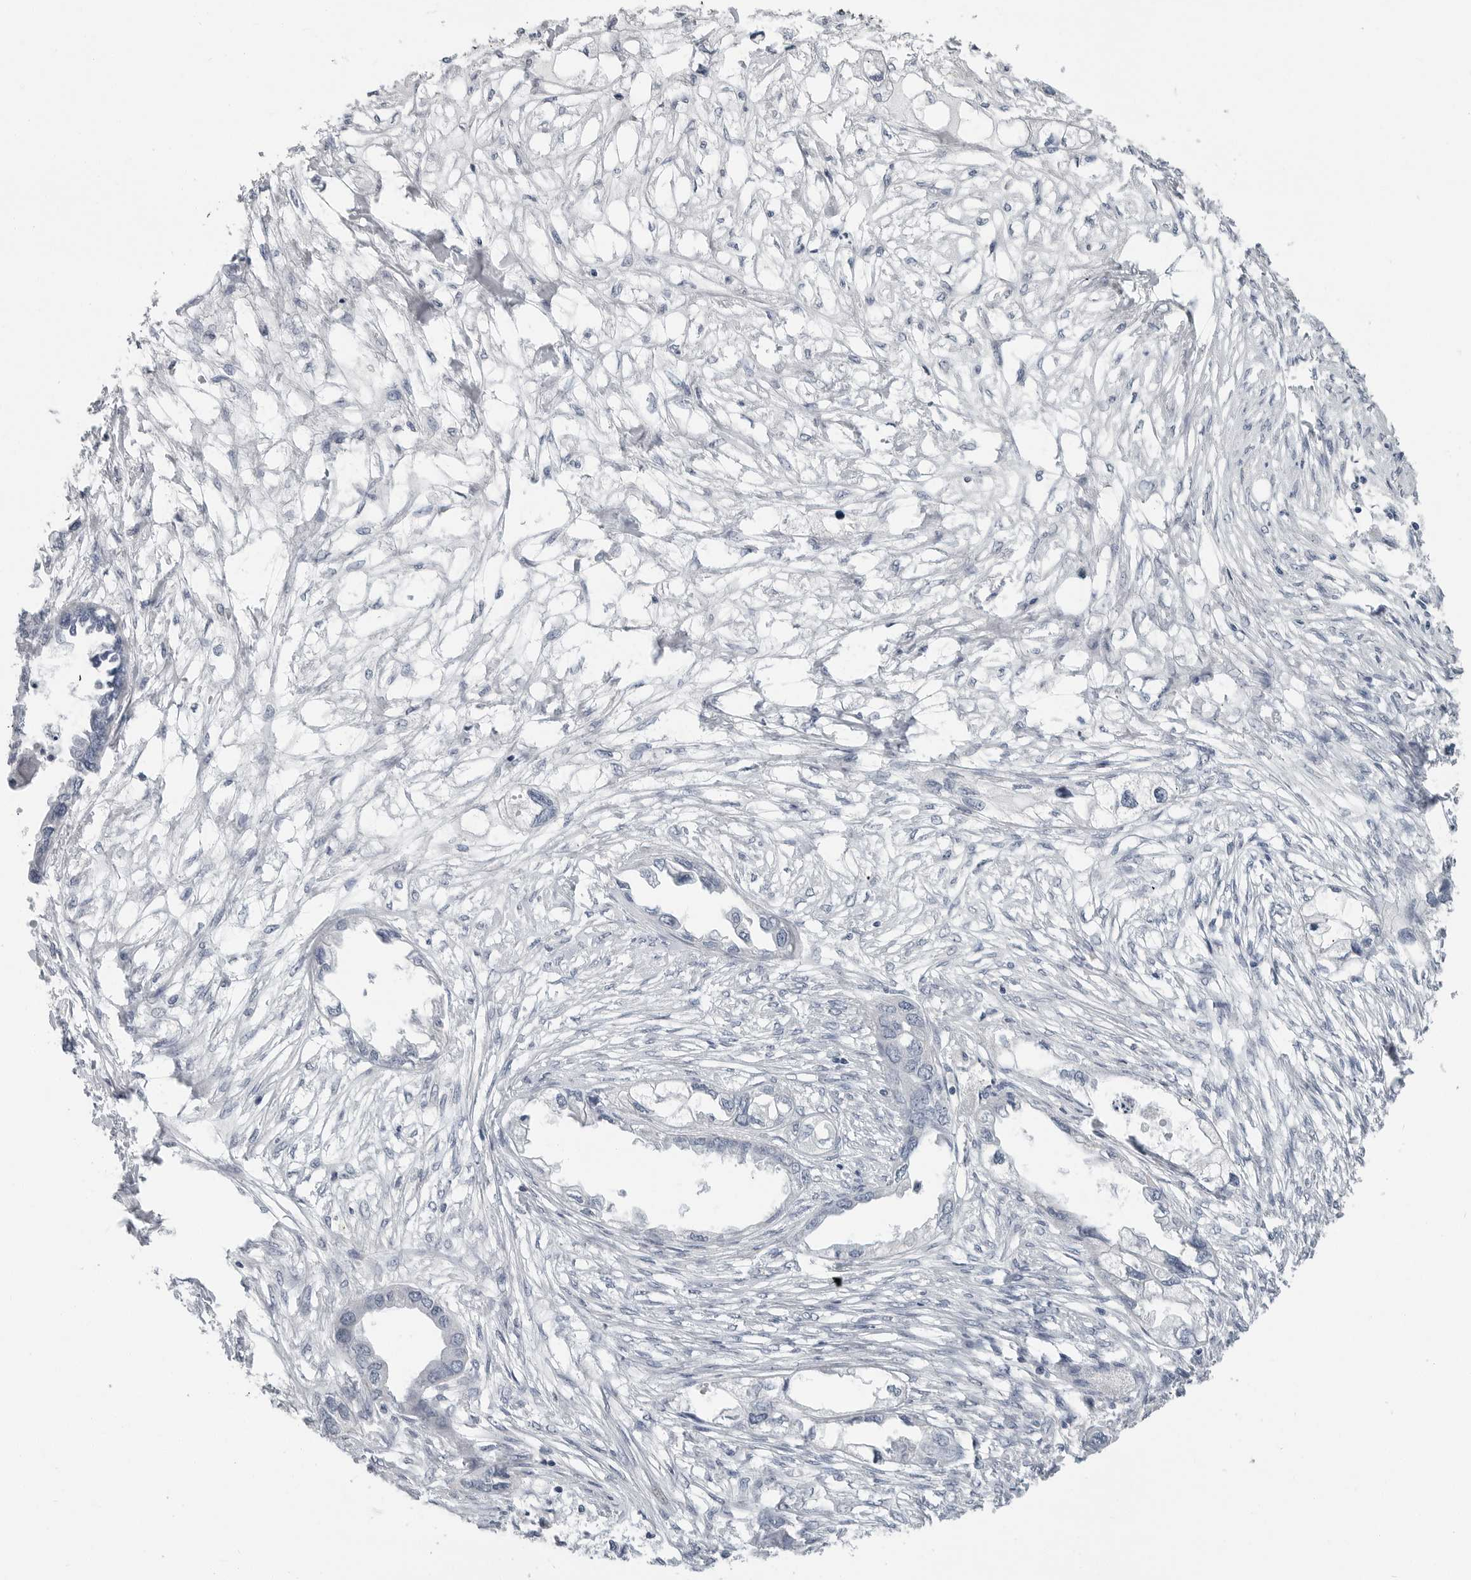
{"staining": {"intensity": "negative", "quantity": "none", "location": "none"}, "tissue": "endometrial cancer", "cell_type": "Tumor cells", "image_type": "cancer", "snomed": [{"axis": "morphology", "description": "Adenocarcinoma, NOS"}, {"axis": "morphology", "description": "Adenocarcinoma, metastatic, NOS"}, {"axis": "topography", "description": "Adipose tissue"}, {"axis": "topography", "description": "Endometrium"}], "caption": "Adenocarcinoma (endometrial) was stained to show a protein in brown. There is no significant positivity in tumor cells.", "gene": "PLN", "patient": {"sex": "female", "age": 67}}